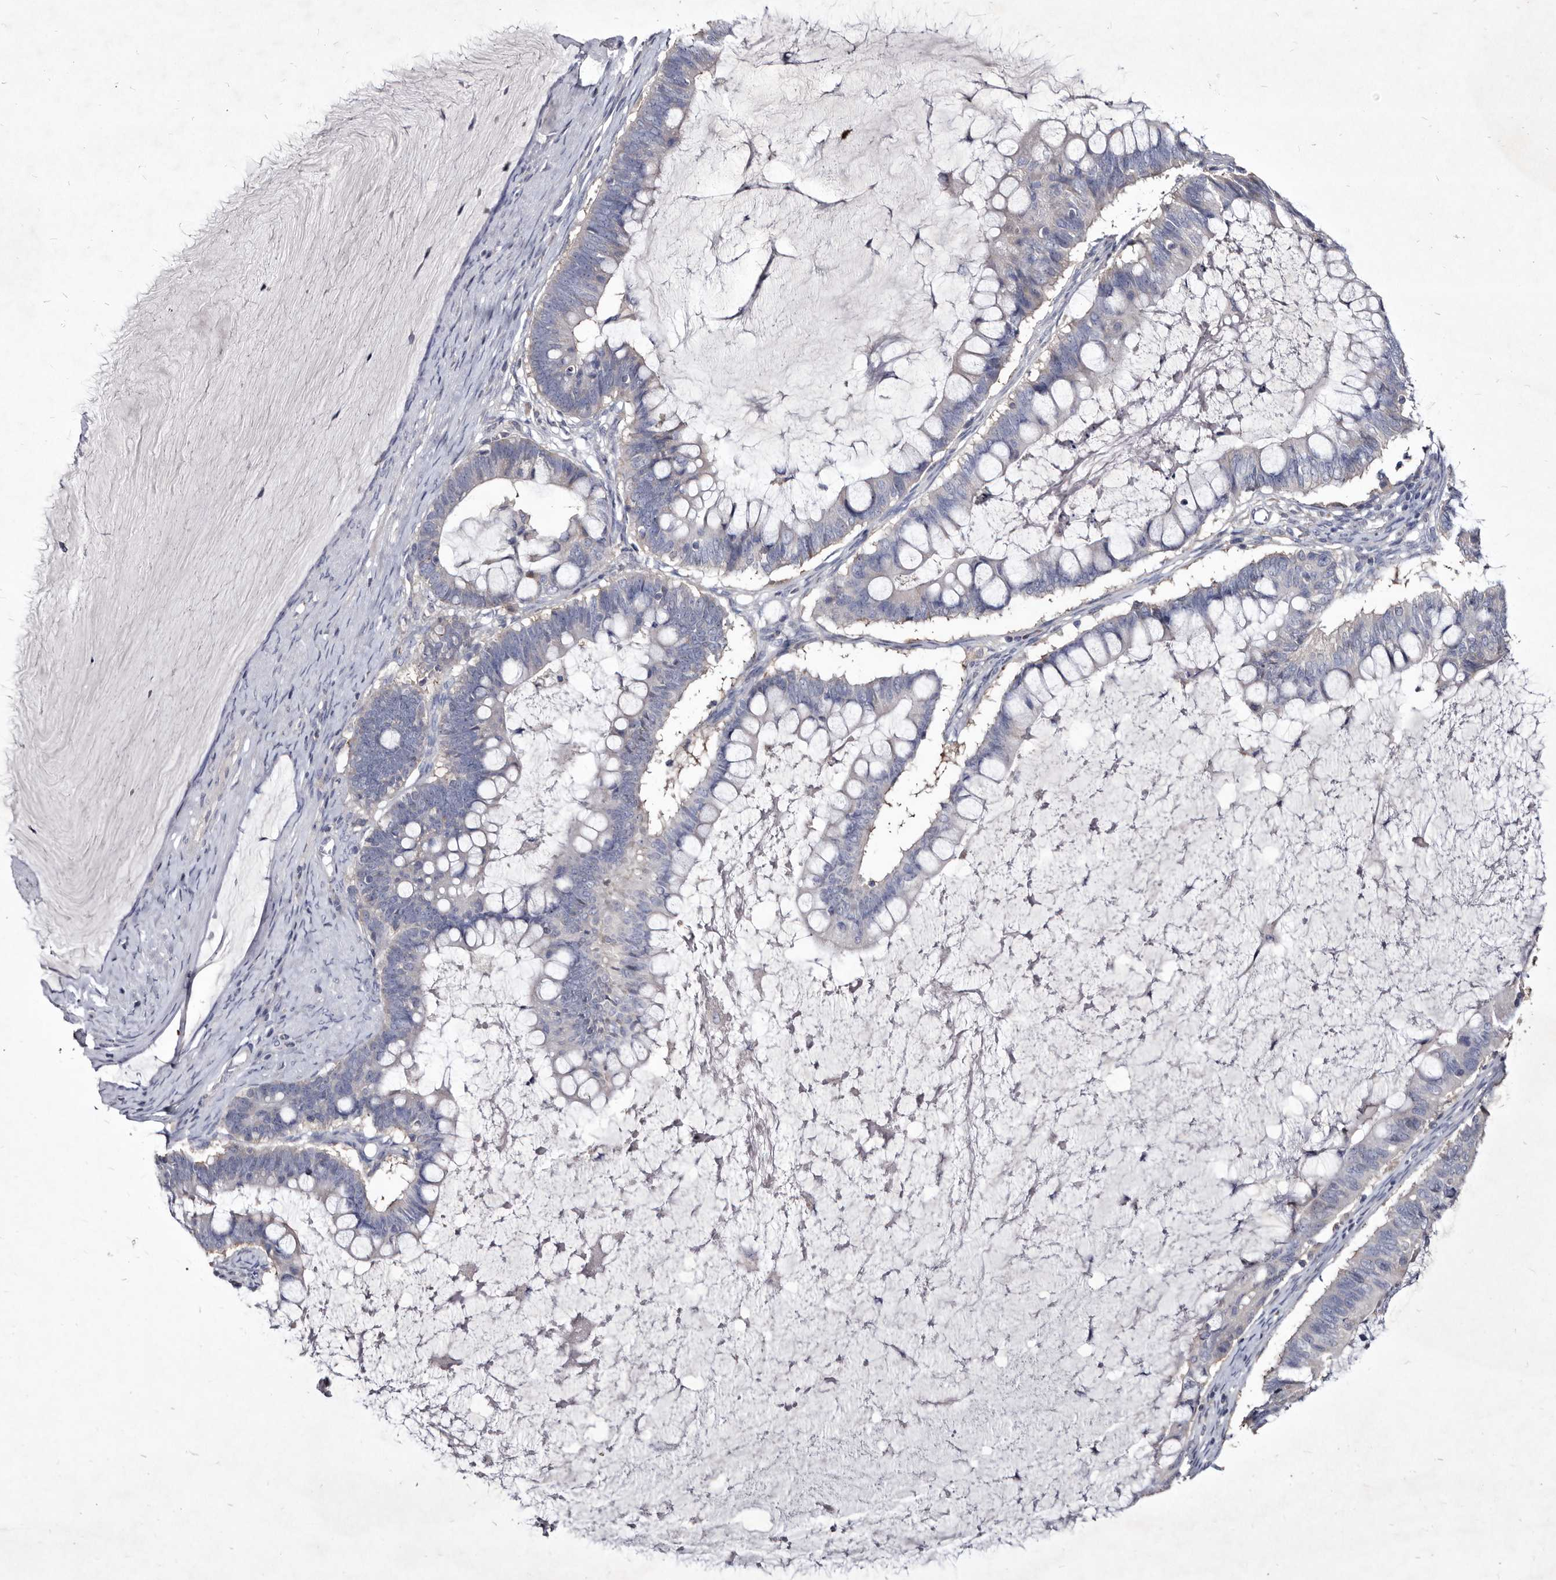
{"staining": {"intensity": "negative", "quantity": "none", "location": "none"}, "tissue": "ovarian cancer", "cell_type": "Tumor cells", "image_type": "cancer", "snomed": [{"axis": "morphology", "description": "Cystadenocarcinoma, mucinous, NOS"}, {"axis": "topography", "description": "Ovary"}], "caption": "The histopathology image exhibits no staining of tumor cells in ovarian mucinous cystadenocarcinoma.", "gene": "SLC39A2", "patient": {"sex": "female", "age": 61}}